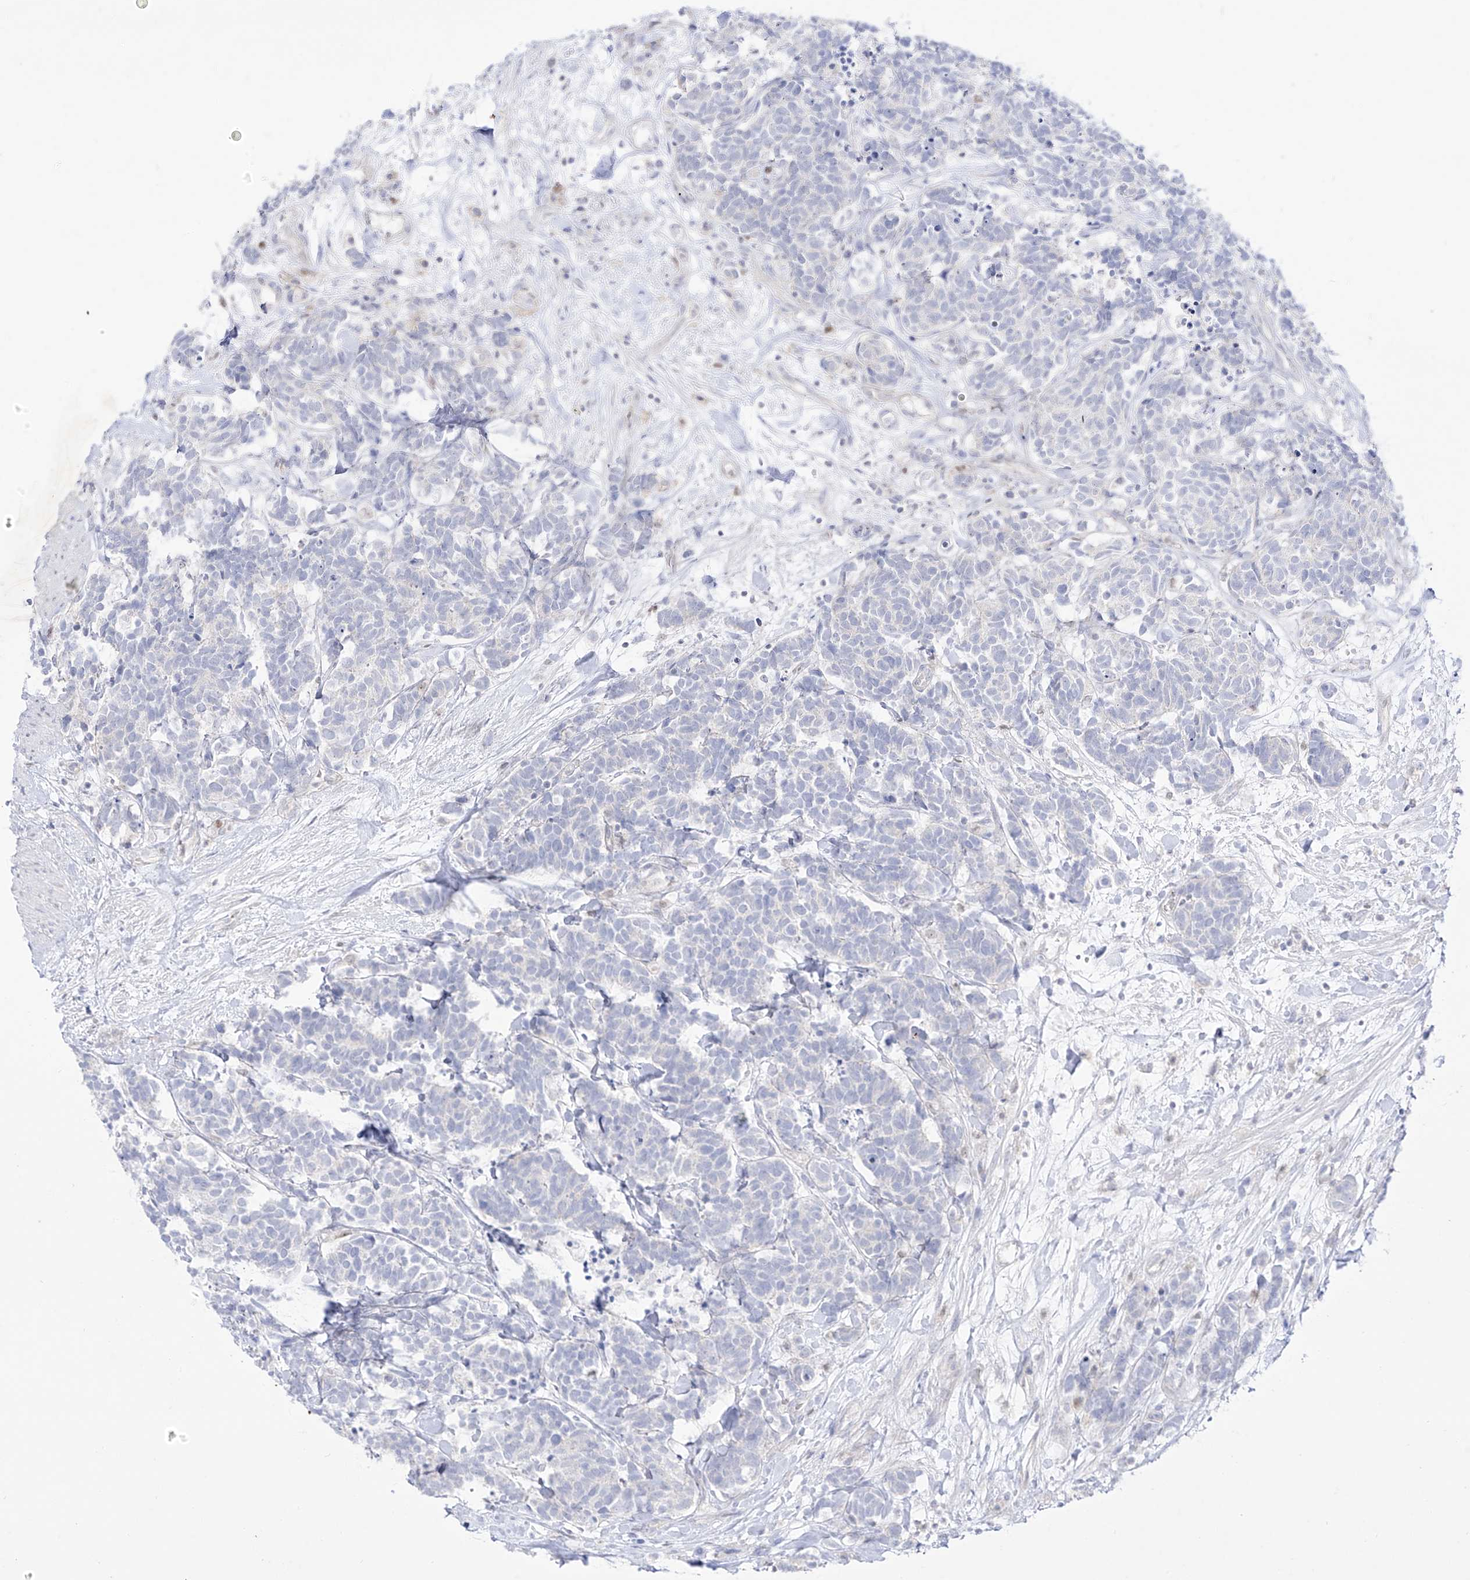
{"staining": {"intensity": "negative", "quantity": "none", "location": "none"}, "tissue": "carcinoid", "cell_type": "Tumor cells", "image_type": "cancer", "snomed": [{"axis": "morphology", "description": "Carcinoma, NOS"}, {"axis": "morphology", "description": "Carcinoid, malignant, NOS"}, {"axis": "topography", "description": "Urinary bladder"}], "caption": "Carcinoid (malignant) was stained to show a protein in brown. There is no significant positivity in tumor cells.", "gene": "DMKN", "patient": {"sex": "male", "age": 57}}